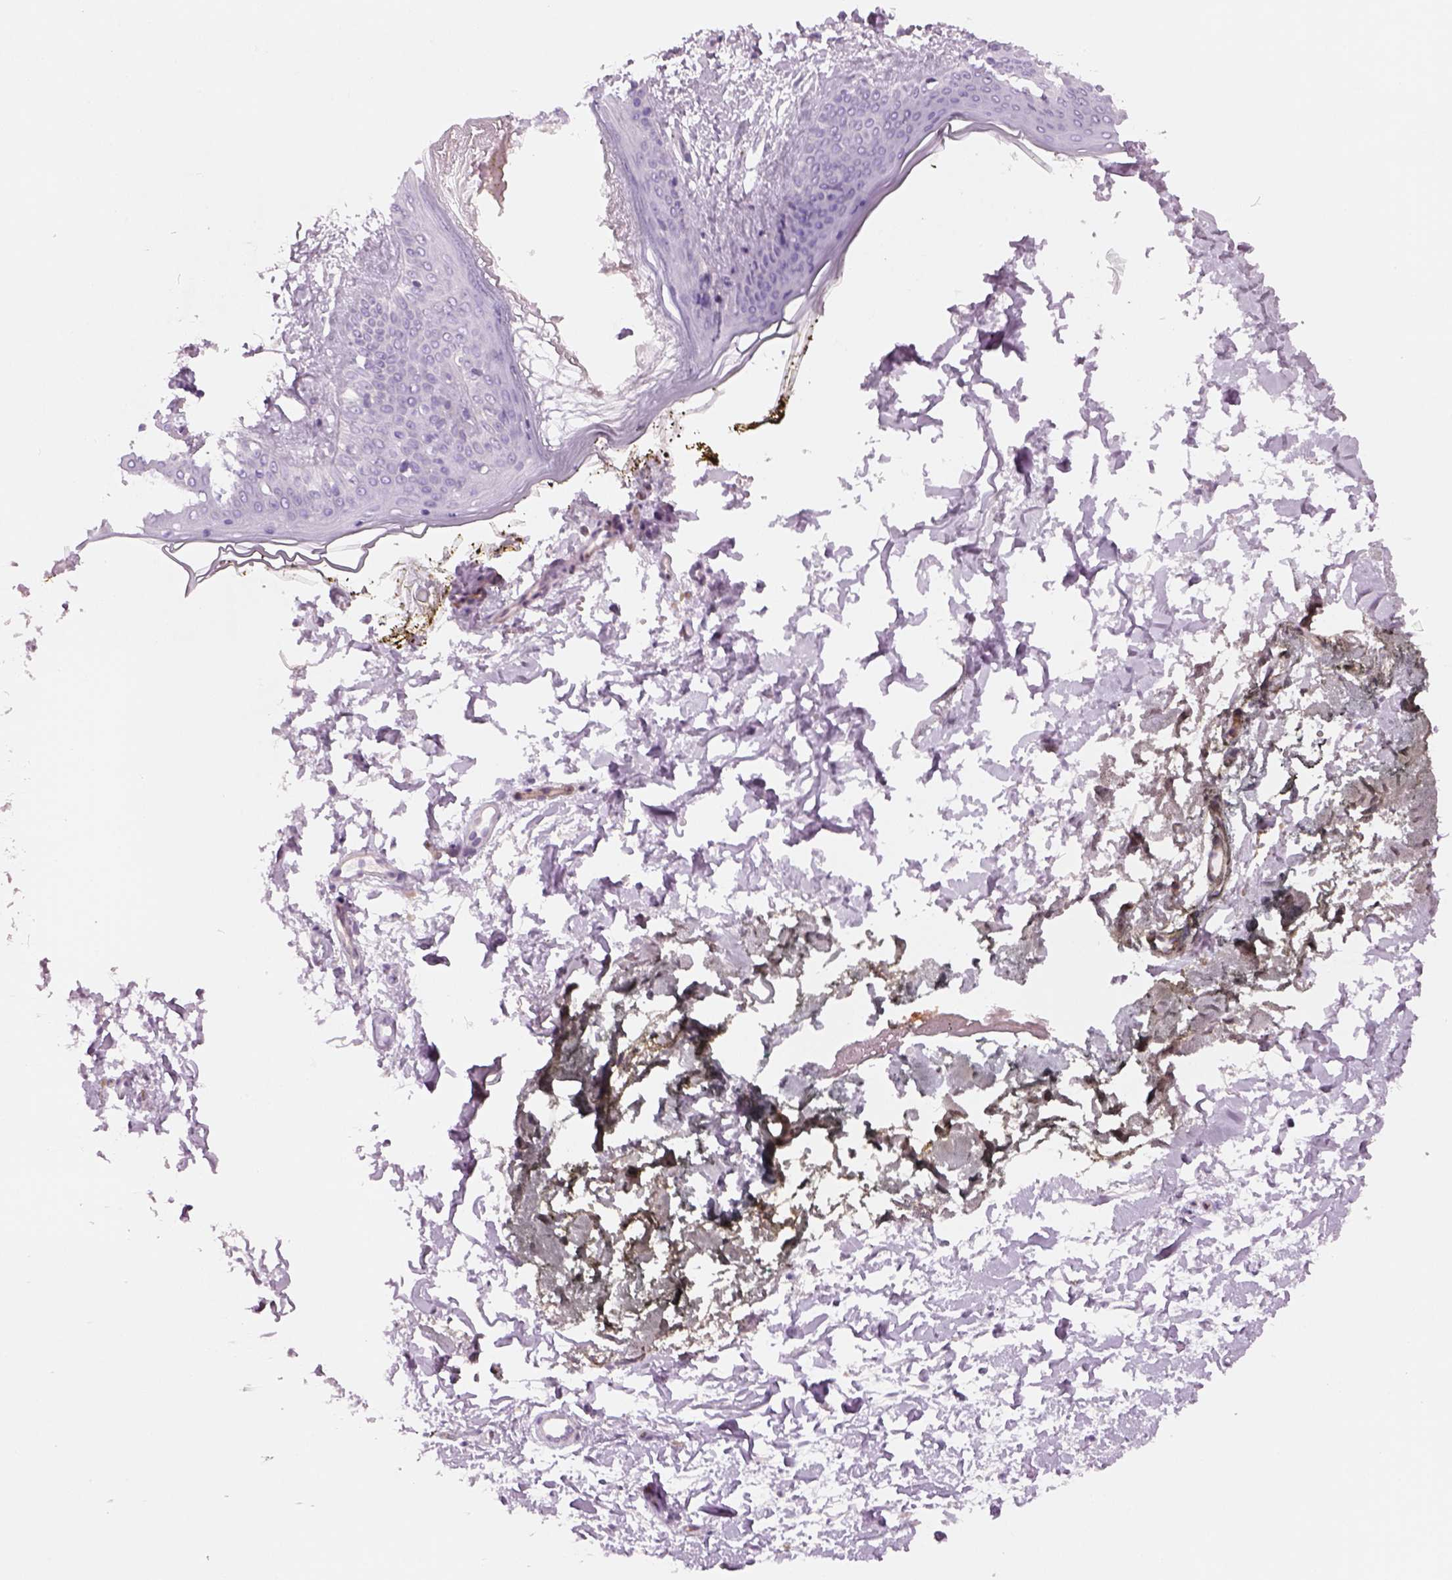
{"staining": {"intensity": "negative", "quantity": "none", "location": "none"}, "tissue": "skin", "cell_type": "Fibroblasts", "image_type": "normal", "snomed": [{"axis": "morphology", "description": "Normal tissue, NOS"}, {"axis": "topography", "description": "Skin"}], "caption": "DAB (3,3'-diaminobenzidine) immunohistochemical staining of unremarkable skin displays no significant staining in fibroblasts. (DAB (3,3'-diaminobenzidine) immunohistochemistry visualized using brightfield microscopy, high magnification).", "gene": "SLC1A7", "patient": {"sex": "female", "age": 34}}